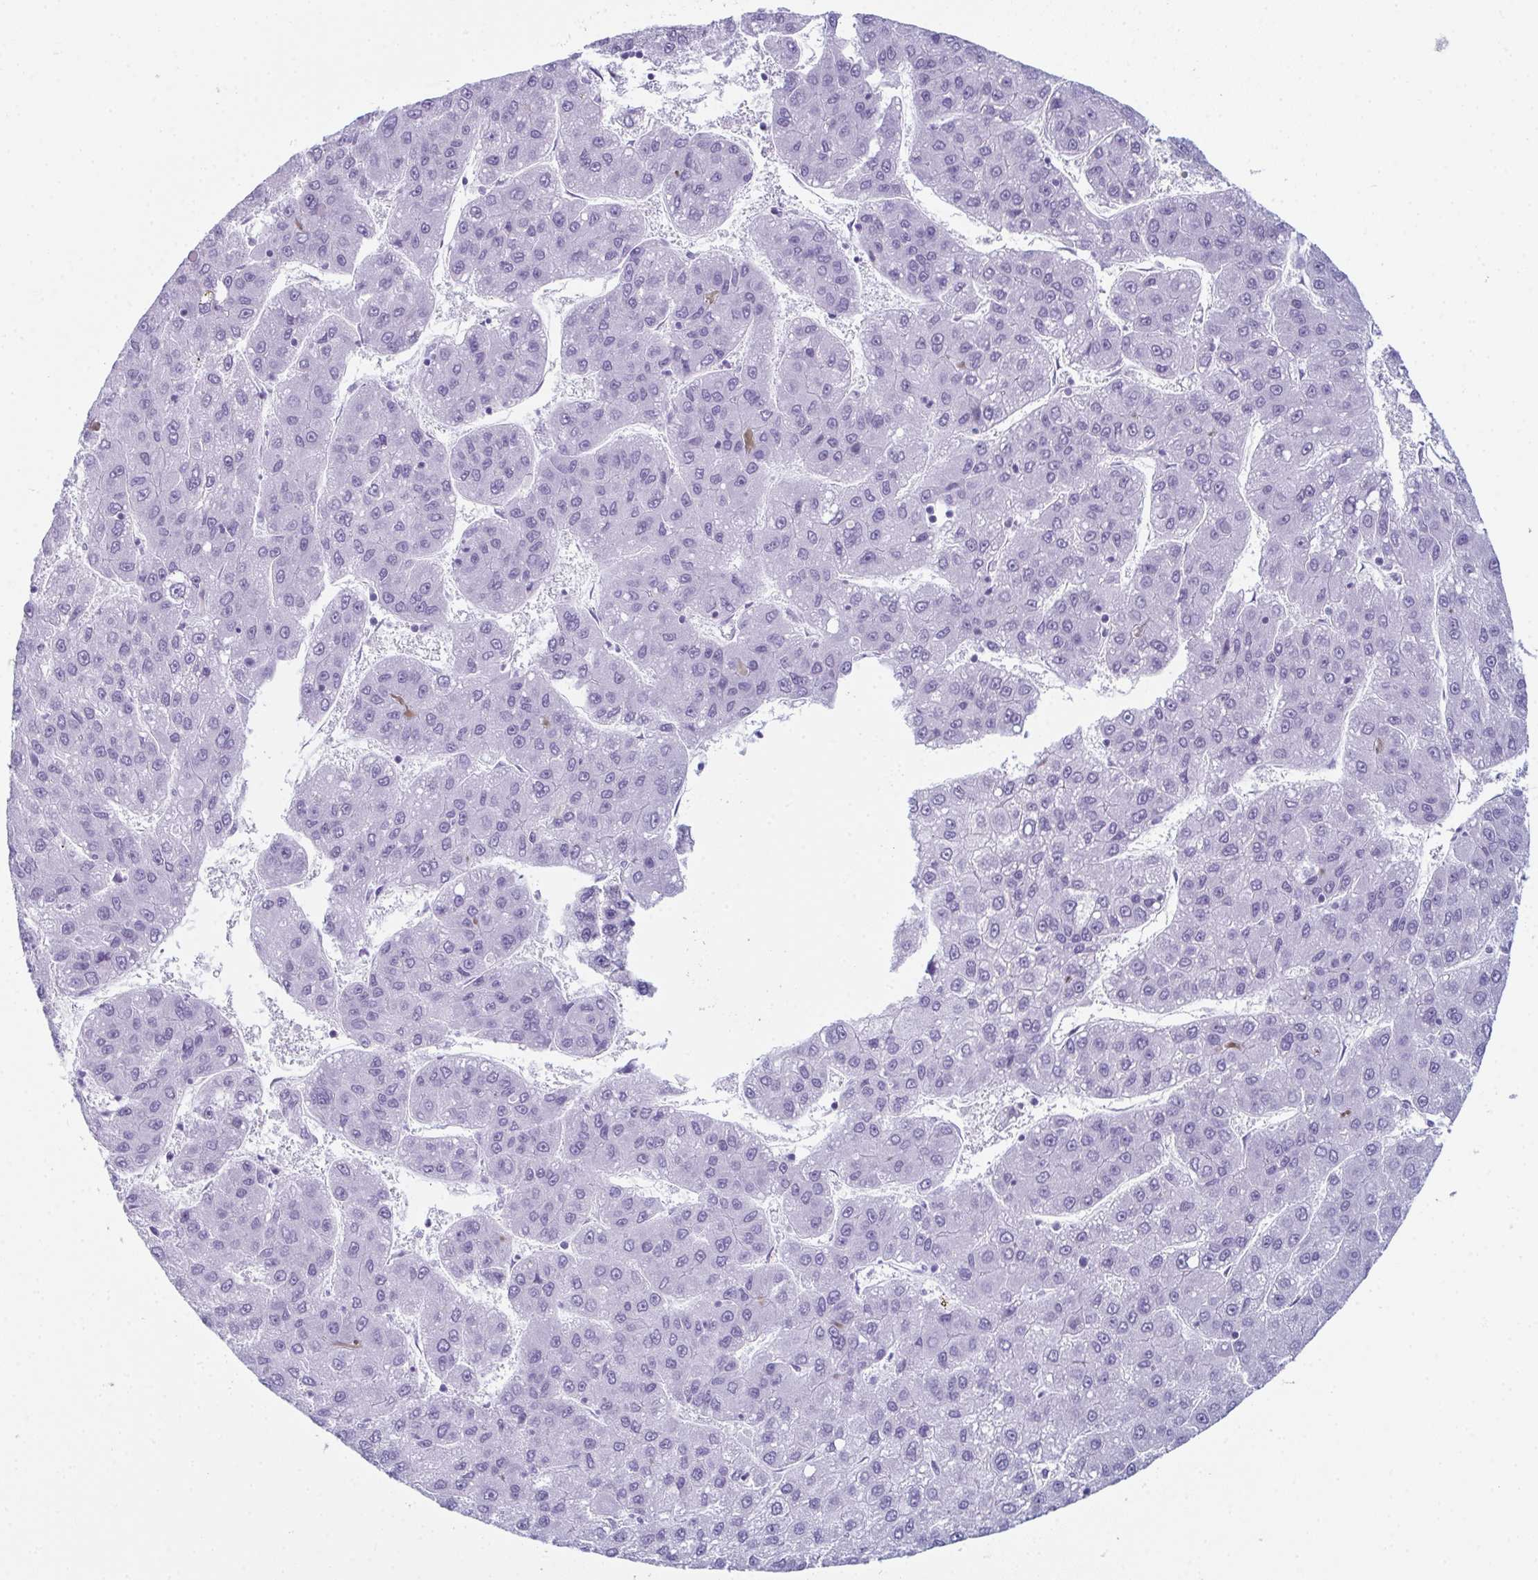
{"staining": {"intensity": "negative", "quantity": "none", "location": "none"}, "tissue": "liver cancer", "cell_type": "Tumor cells", "image_type": "cancer", "snomed": [{"axis": "morphology", "description": "Carcinoma, Hepatocellular, NOS"}, {"axis": "topography", "description": "Liver"}], "caption": "This is a photomicrograph of immunohistochemistry staining of liver hepatocellular carcinoma, which shows no staining in tumor cells.", "gene": "ENKUR", "patient": {"sex": "female", "age": 82}}